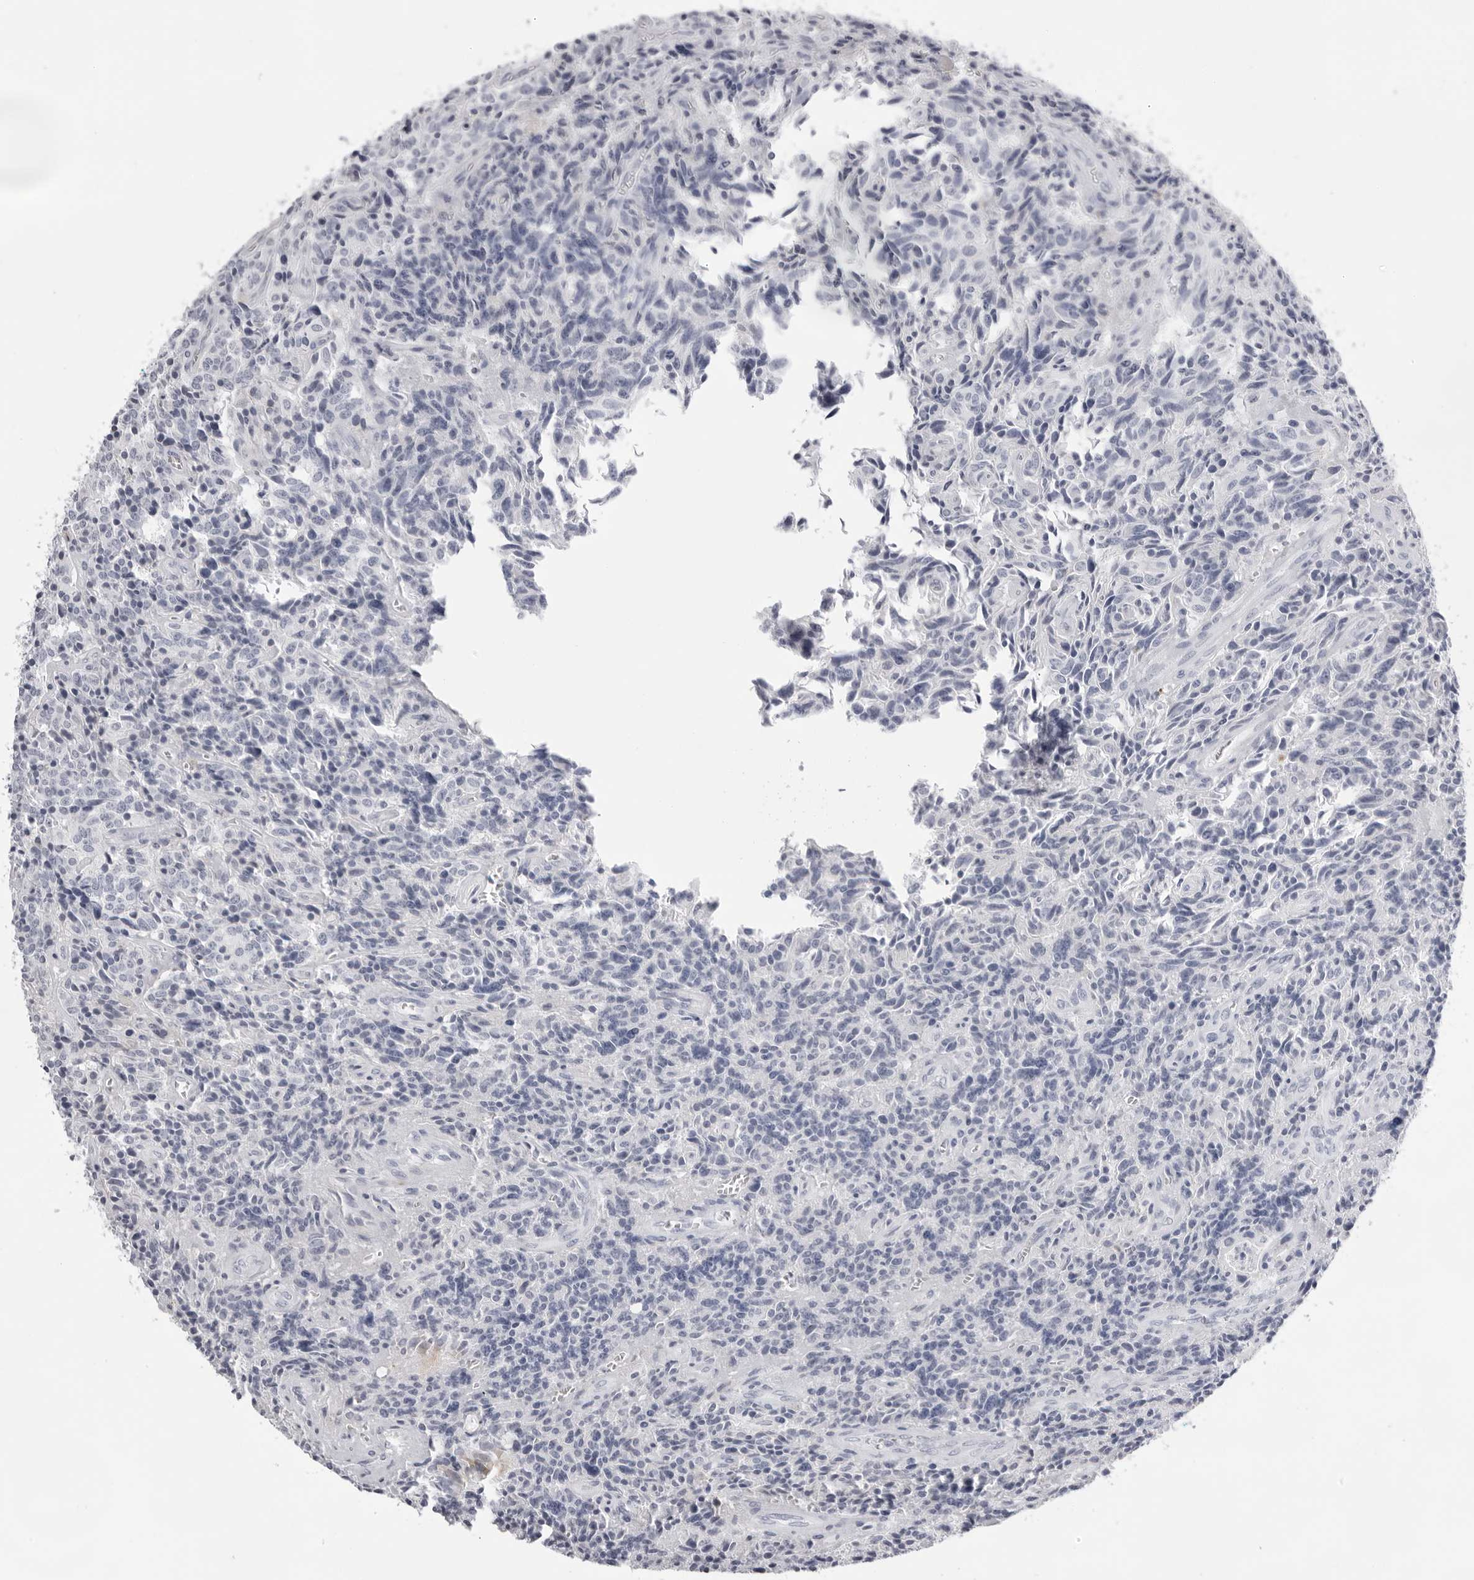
{"staining": {"intensity": "negative", "quantity": "none", "location": "none"}, "tissue": "carcinoid", "cell_type": "Tumor cells", "image_type": "cancer", "snomed": [{"axis": "morphology", "description": "Carcinoid, malignant, NOS"}, {"axis": "topography", "description": "Lung"}], "caption": "This is an immunohistochemistry micrograph of human carcinoid (malignant). There is no staining in tumor cells.", "gene": "TMOD4", "patient": {"sex": "female", "age": 46}}